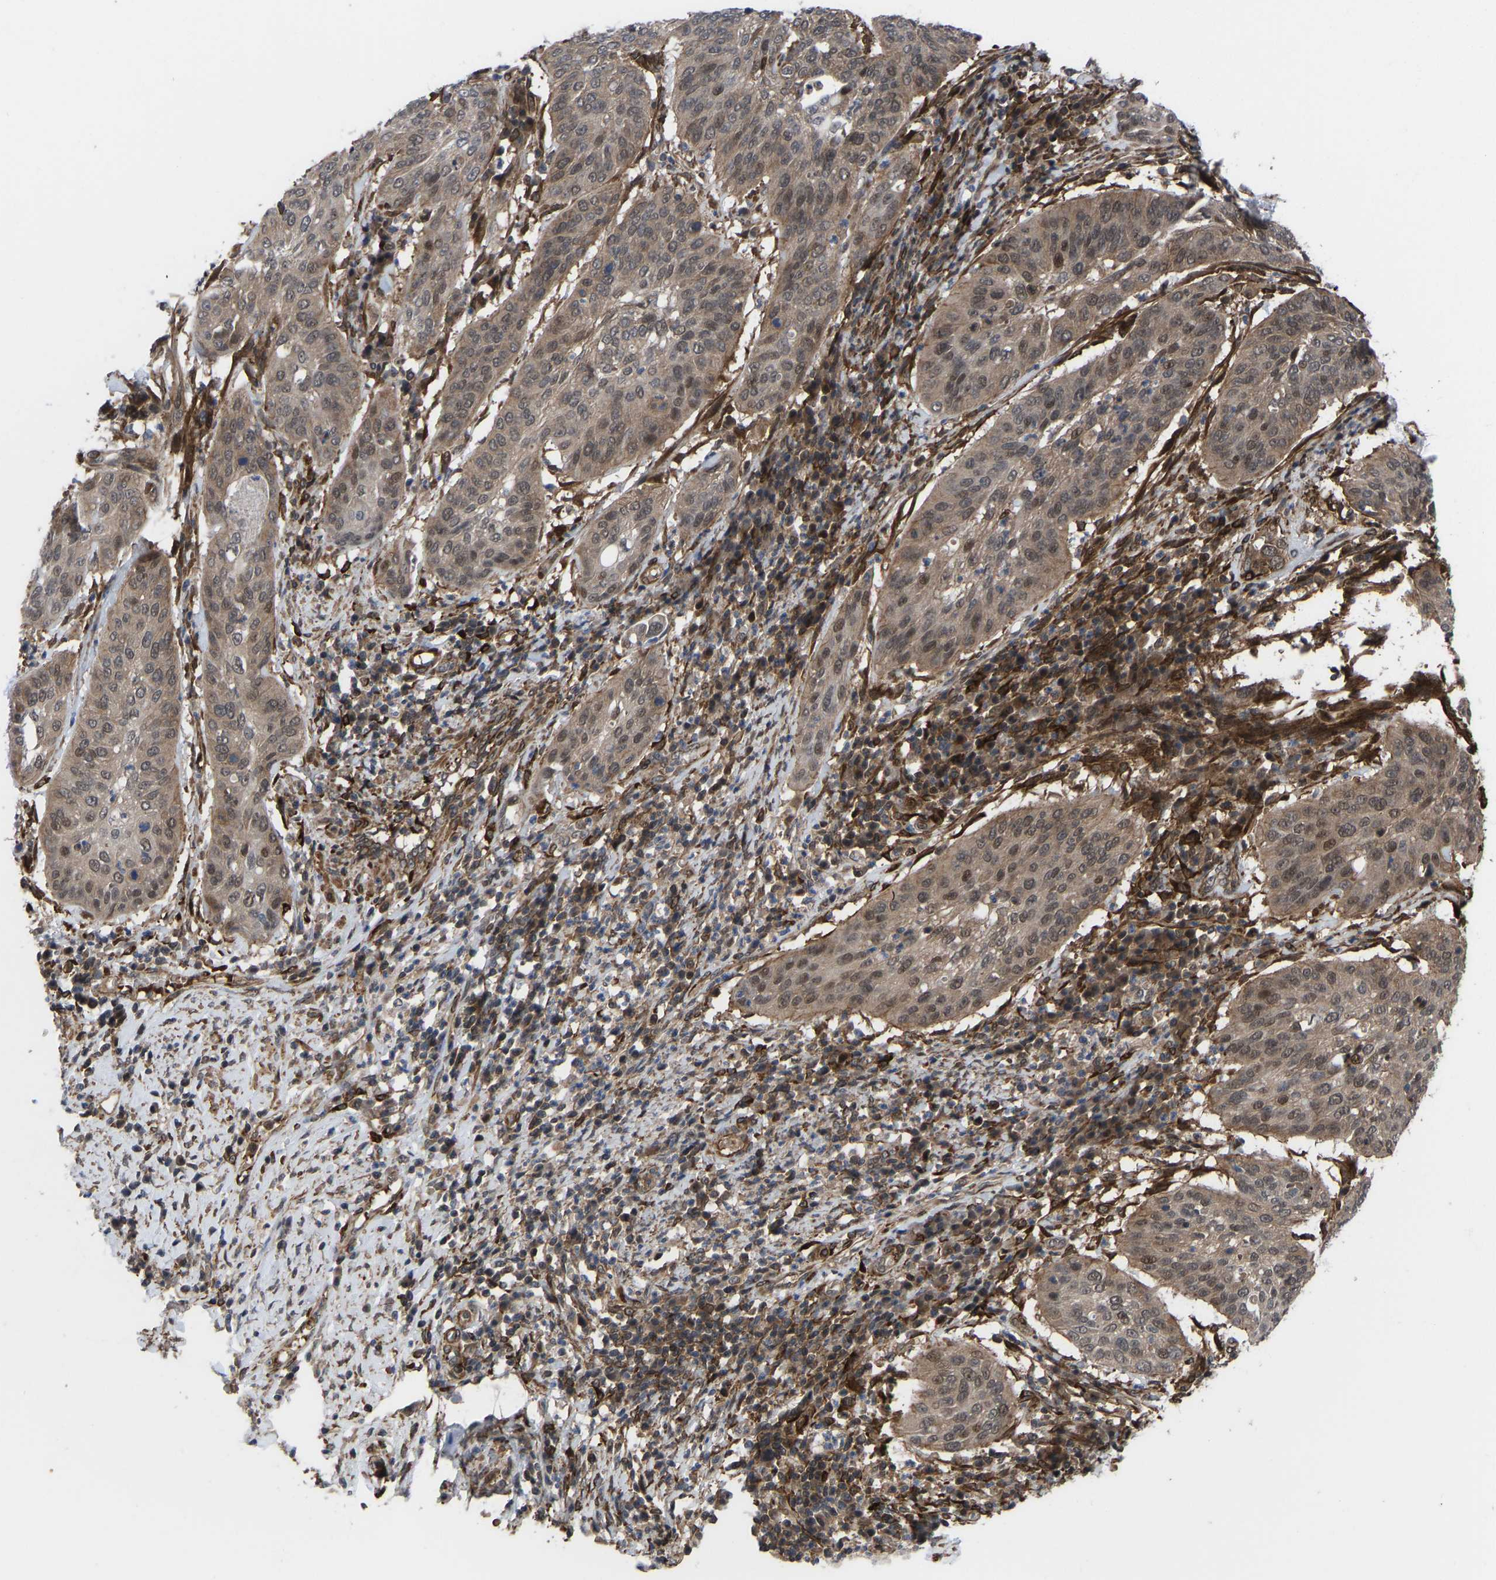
{"staining": {"intensity": "moderate", "quantity": ">75%", "location": "cytoplasmic/membranous,nuclear"}, "tissue": "cervical cancer", "cell_type": "Tumor cells", "image_type": "cancer", "snomed": [{"axis": "morphology", "description": "Normal tissue, NOS"}, {"axis": "morphology", "description": "Squamous cell carcinoma, NOS"}, {"axis": "topography", "description": "Cervix"}], "caption": "Protein analysis of cervical cancer tissue shows moderate cytoplasmic/membranous and nuclear expression in approximately >75% of tumor cells.", "gene": "CYP7B1", "patient": {"sex": "female", "age": 39}}